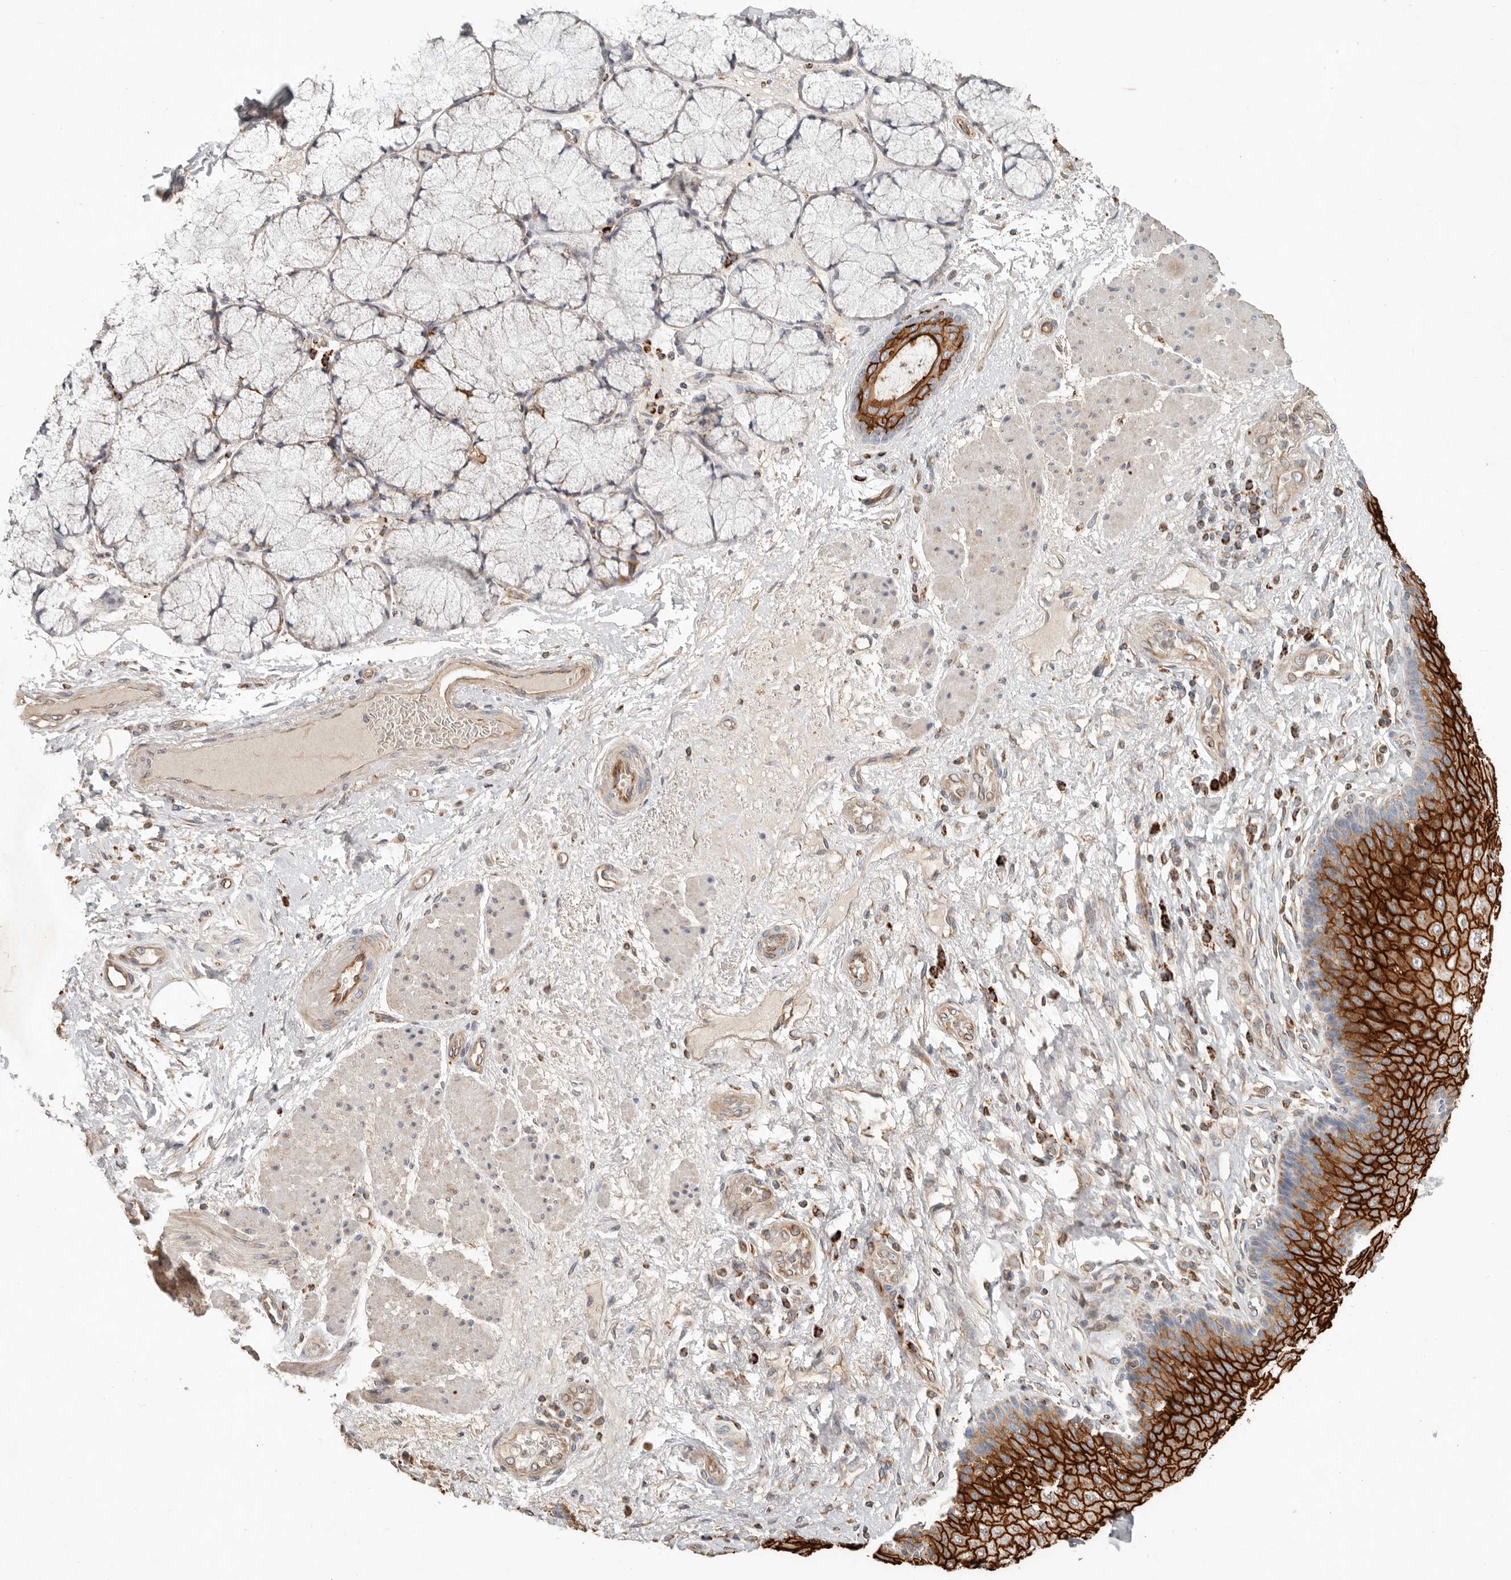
{"staining": {"intensity": "strong", "quantity": ">75%", "location": "cytoplasmic/membranous"}, "tissue": "esophagus", "cell_type": "Squamous epithelial cells", "image_type": "normal", "snomed": [{"axis": "morphology", "description": "Normal tissue, NOS"}, {"axis": "topography", "description": "Esophagus"}], "caption": "DAB (3,3'-diaminobenzidine) immunohistochemical staining of unremarkable esophagus displays strong cytoplasmic/membranous protein positivity in approximately >75% of squamous epithelial cells. (IHC, brightfield microscopy, high magnification).", "gene": "ARHGEF10L", "patient": {"sex": "male", "age": 54}}